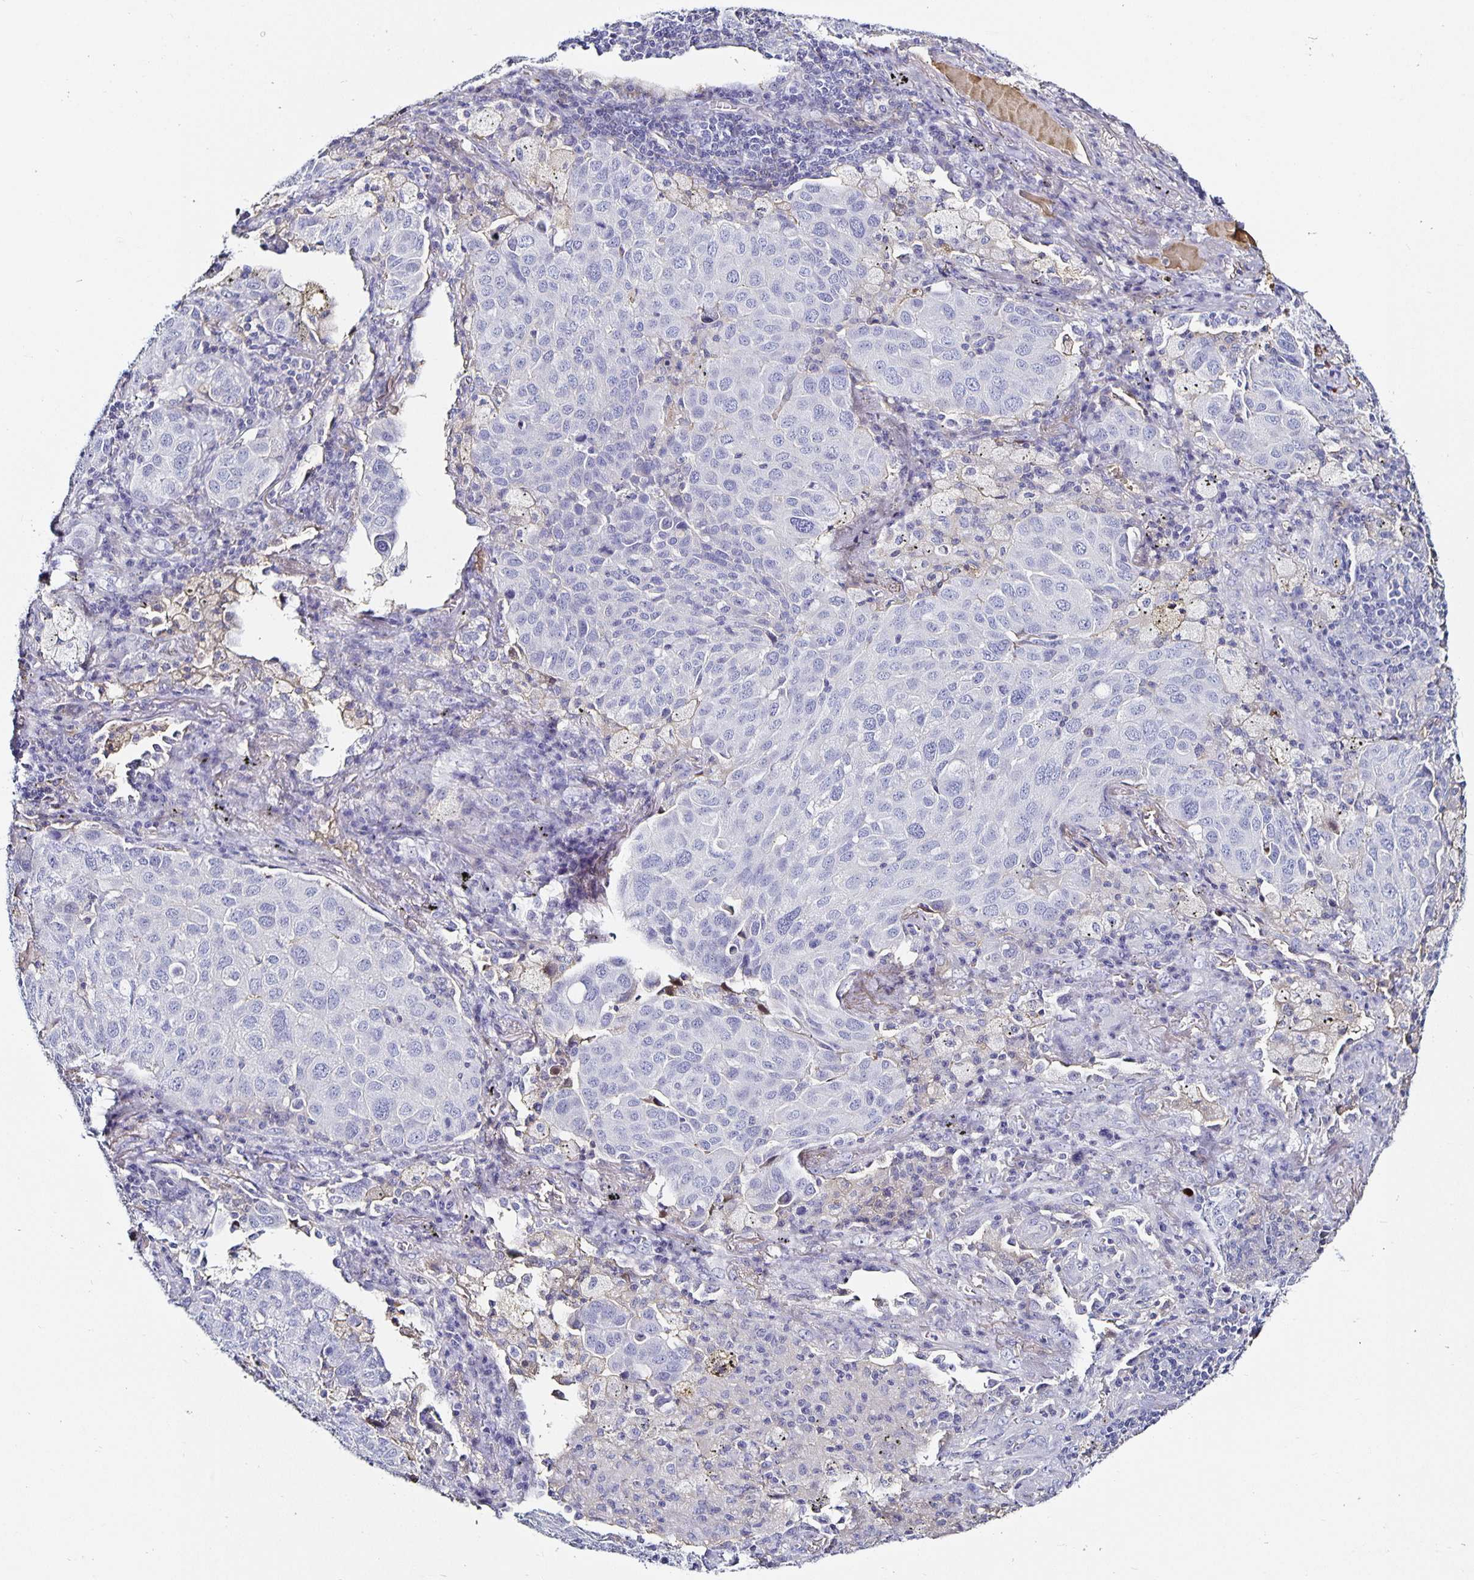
{"staining": {"intensity": "negative", "quantity": "none", "location": "none"}, "tissue": "lung cancer", "cell_type": "Tumor cells", "image_type": "cancer", "snomed": [{"axis": "morphology", "description": "Adenocarcinoma, NOS"}, {"axis": "morphology", "description": "Adenocarcinoma, metastatic, NOS"}, {"axis": "topography", "description": "Lymph node"}, {"axis": "topography", "description": "Lung"}], "caption": "This is an IHC photomicrograph of metastatic adenocarcinoma (lung). There is no expression in tumor cells.", "gene": "TTR", "patient": {"sex": "female", "age": 65}}